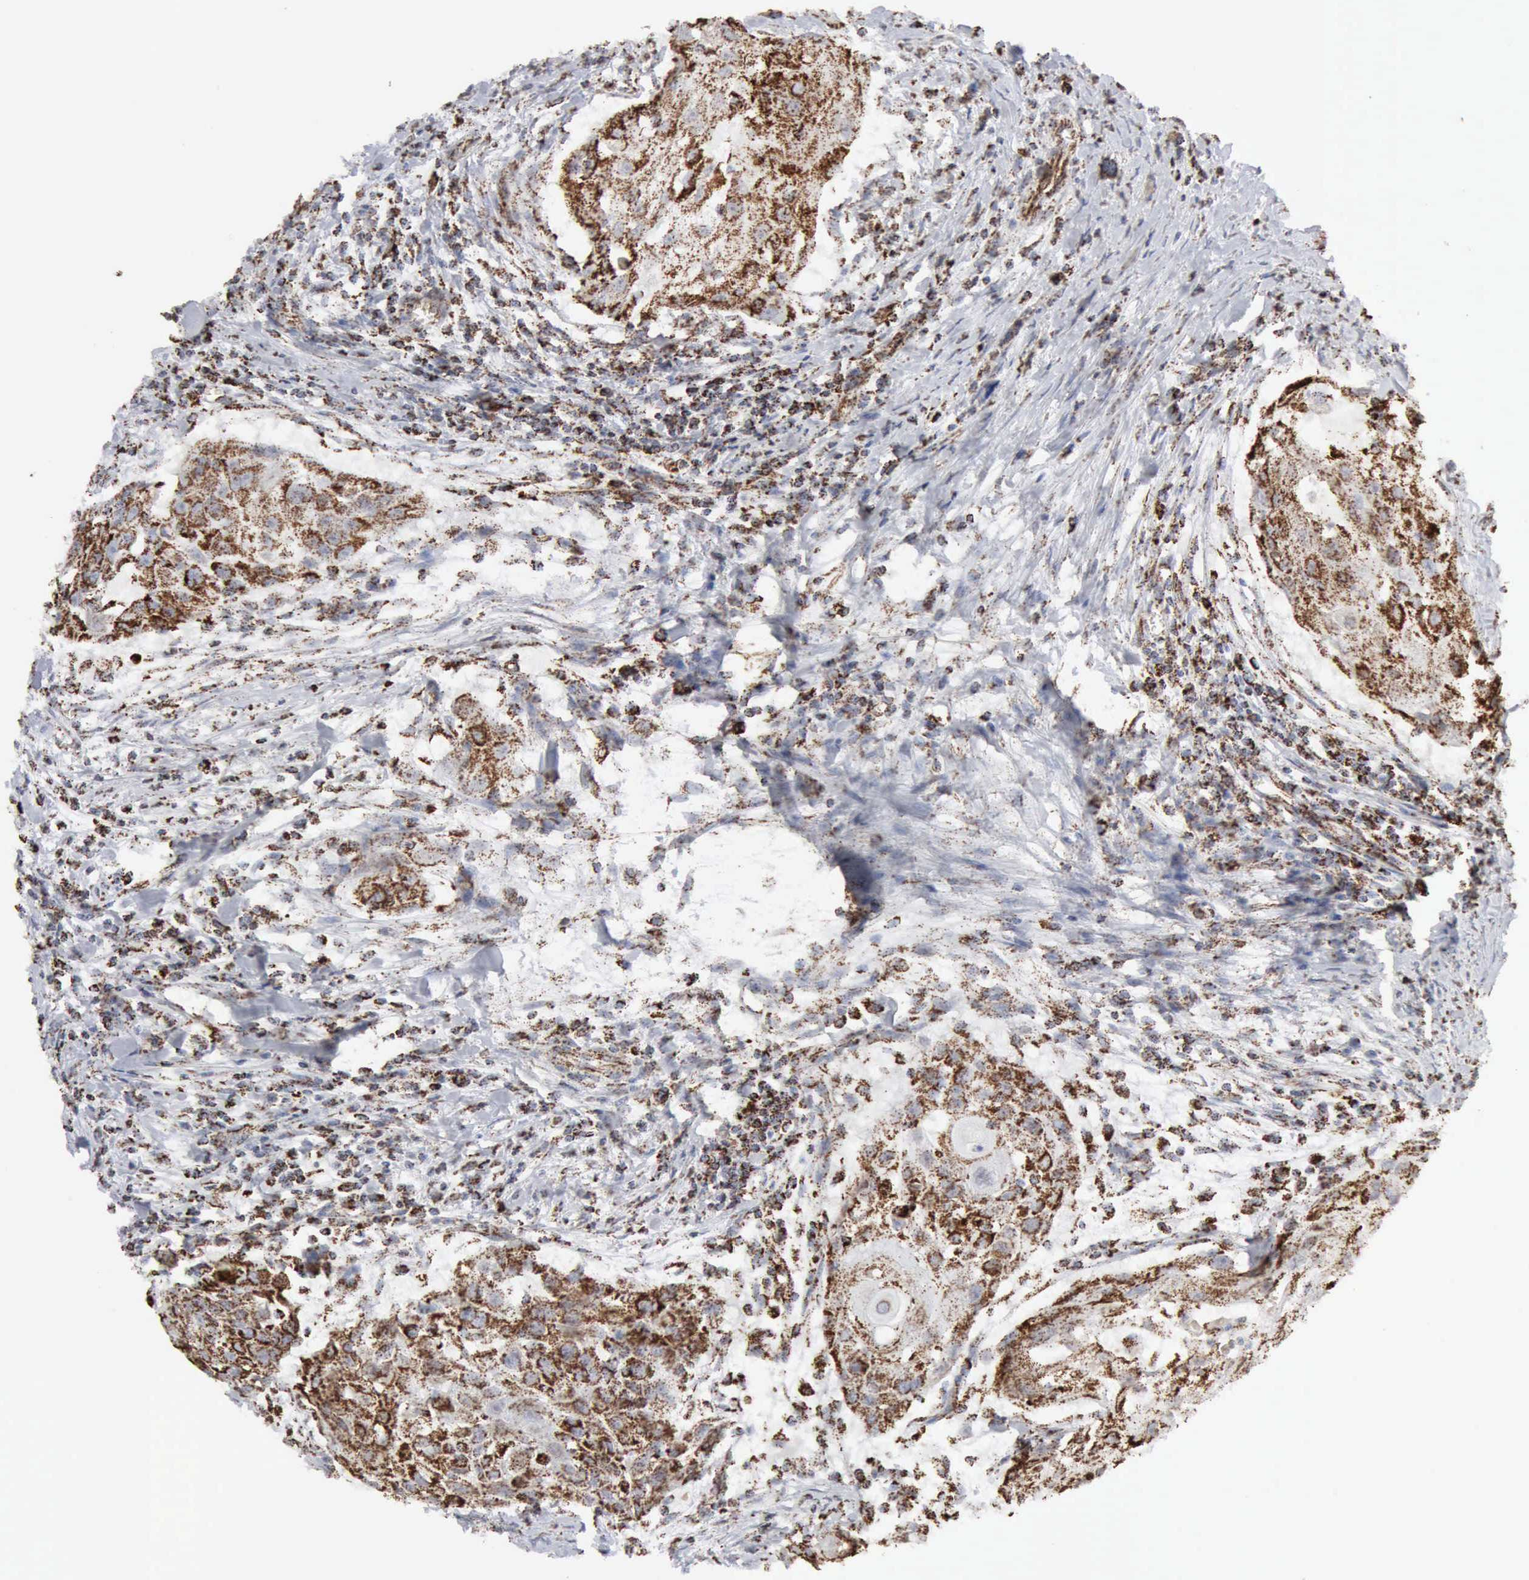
{"staining": {"intensity": "strong", "quantity": "25%-75%", "location": "cytoplasmic/membranous"}, "tissue": "head and neck cancer", "cell_type": "Tumor cells", "image_type": "cancer", "snomed": [{"axis": "morphology", "description": "Squamous cell carcinoma, NOS"}, {"axis": "topography", "description": "Head-Neck"}], "caption": "A histopathology image of head and neck squamous cell carcinoma stained for a protein exhibits strong cytoplasmic/membranous brown staining in tumor cells.", "gene": "ACO2", "patient": {"sex": "male", "age": 64}}